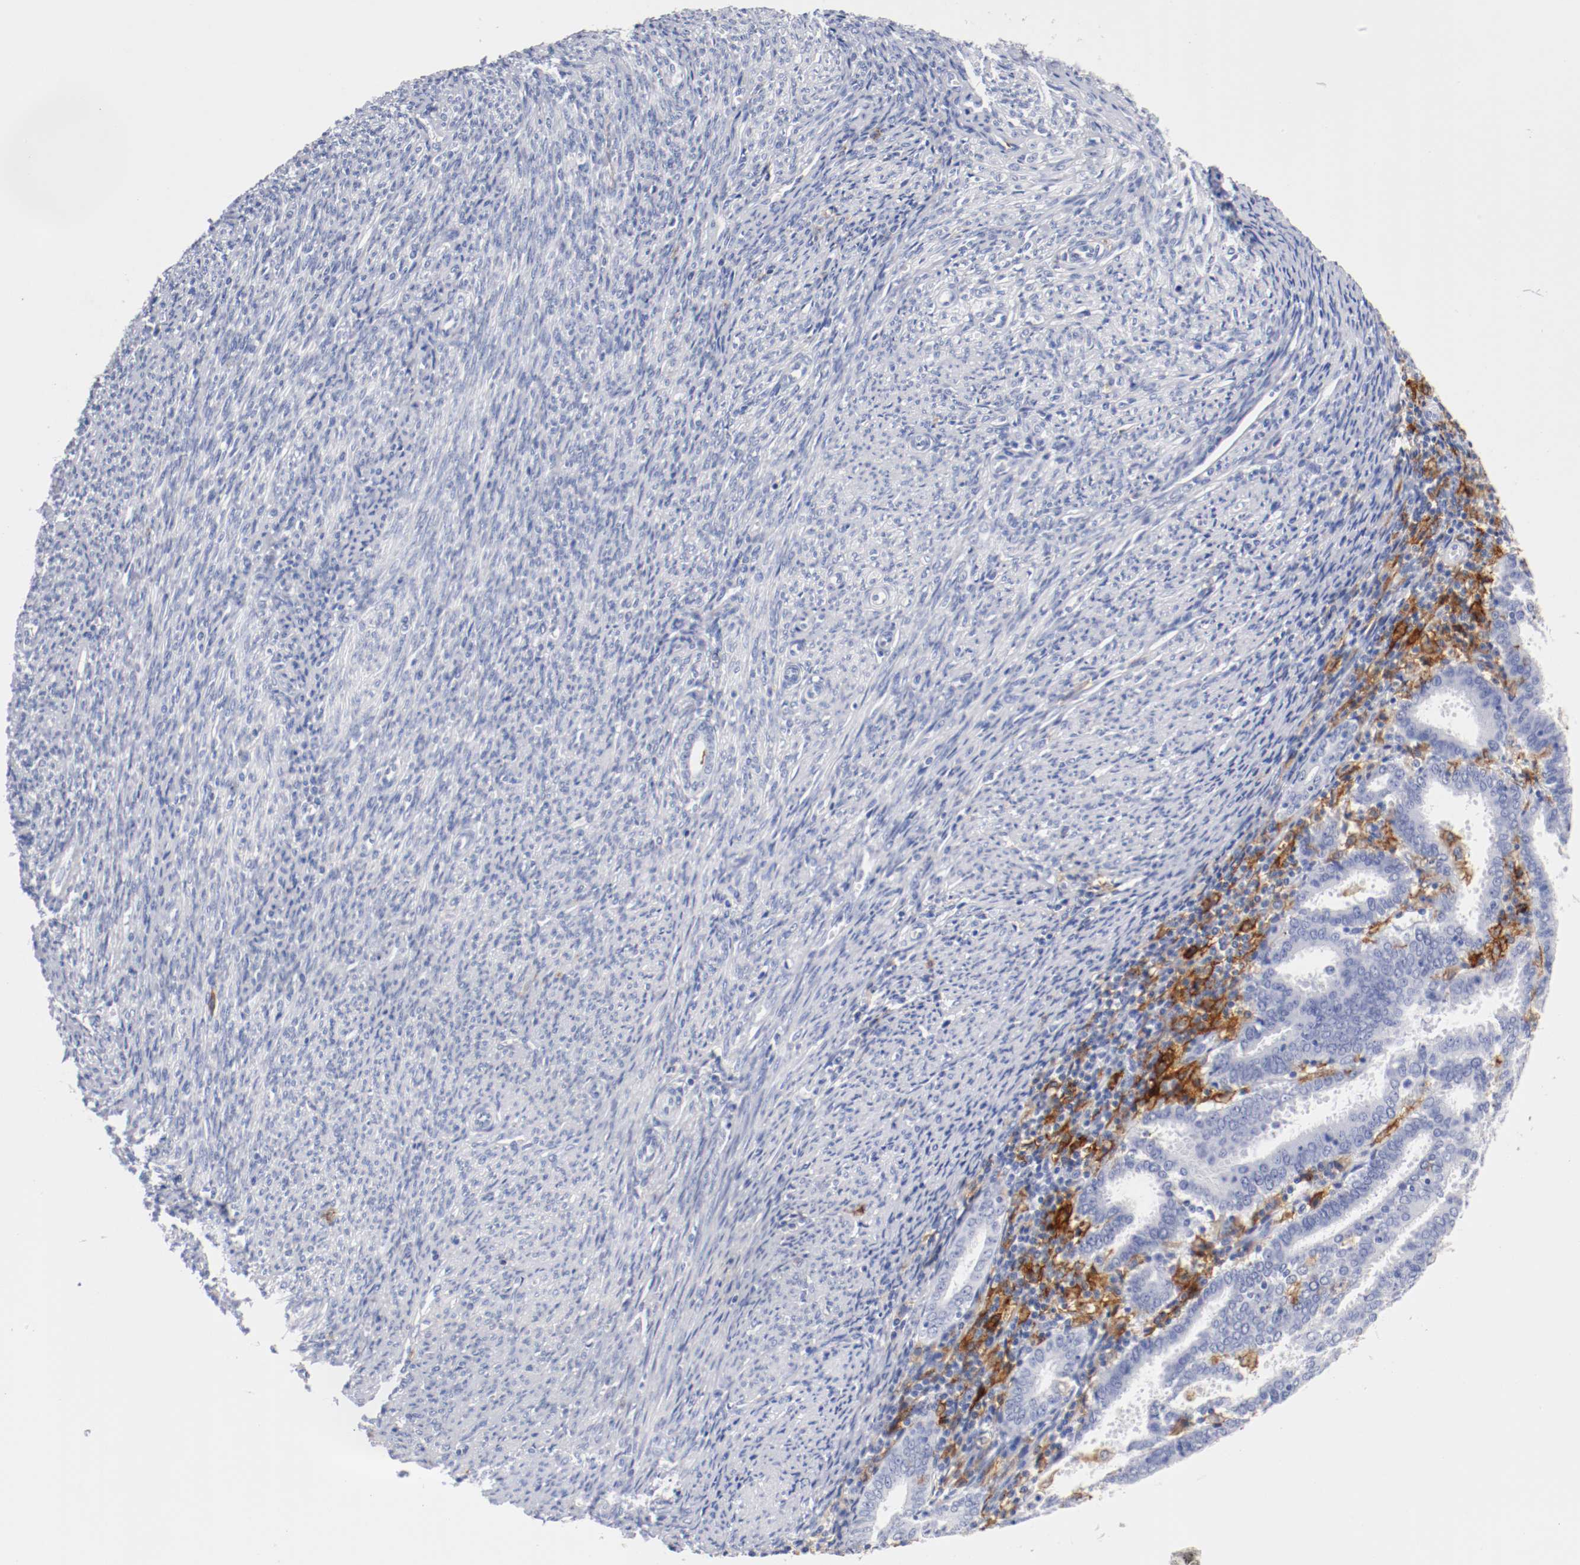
{"staining": {"intensity": "negative", "quantity": "none", "location": "none"}, "tissue": "endometrial cancer", "cell_type": "Tumor cells", "image_type": "cancer", "snomed": [{"axis": "morphology", "description": "Adenocarcinoma, NOS"}, {"axis": "topography", "description": "Uterus"}], "caption": "Tumor cells show no significant protein staining in endometrial cancer.", "gene": "ITGAX", "patient": {"sex": "female", "age": 83}}